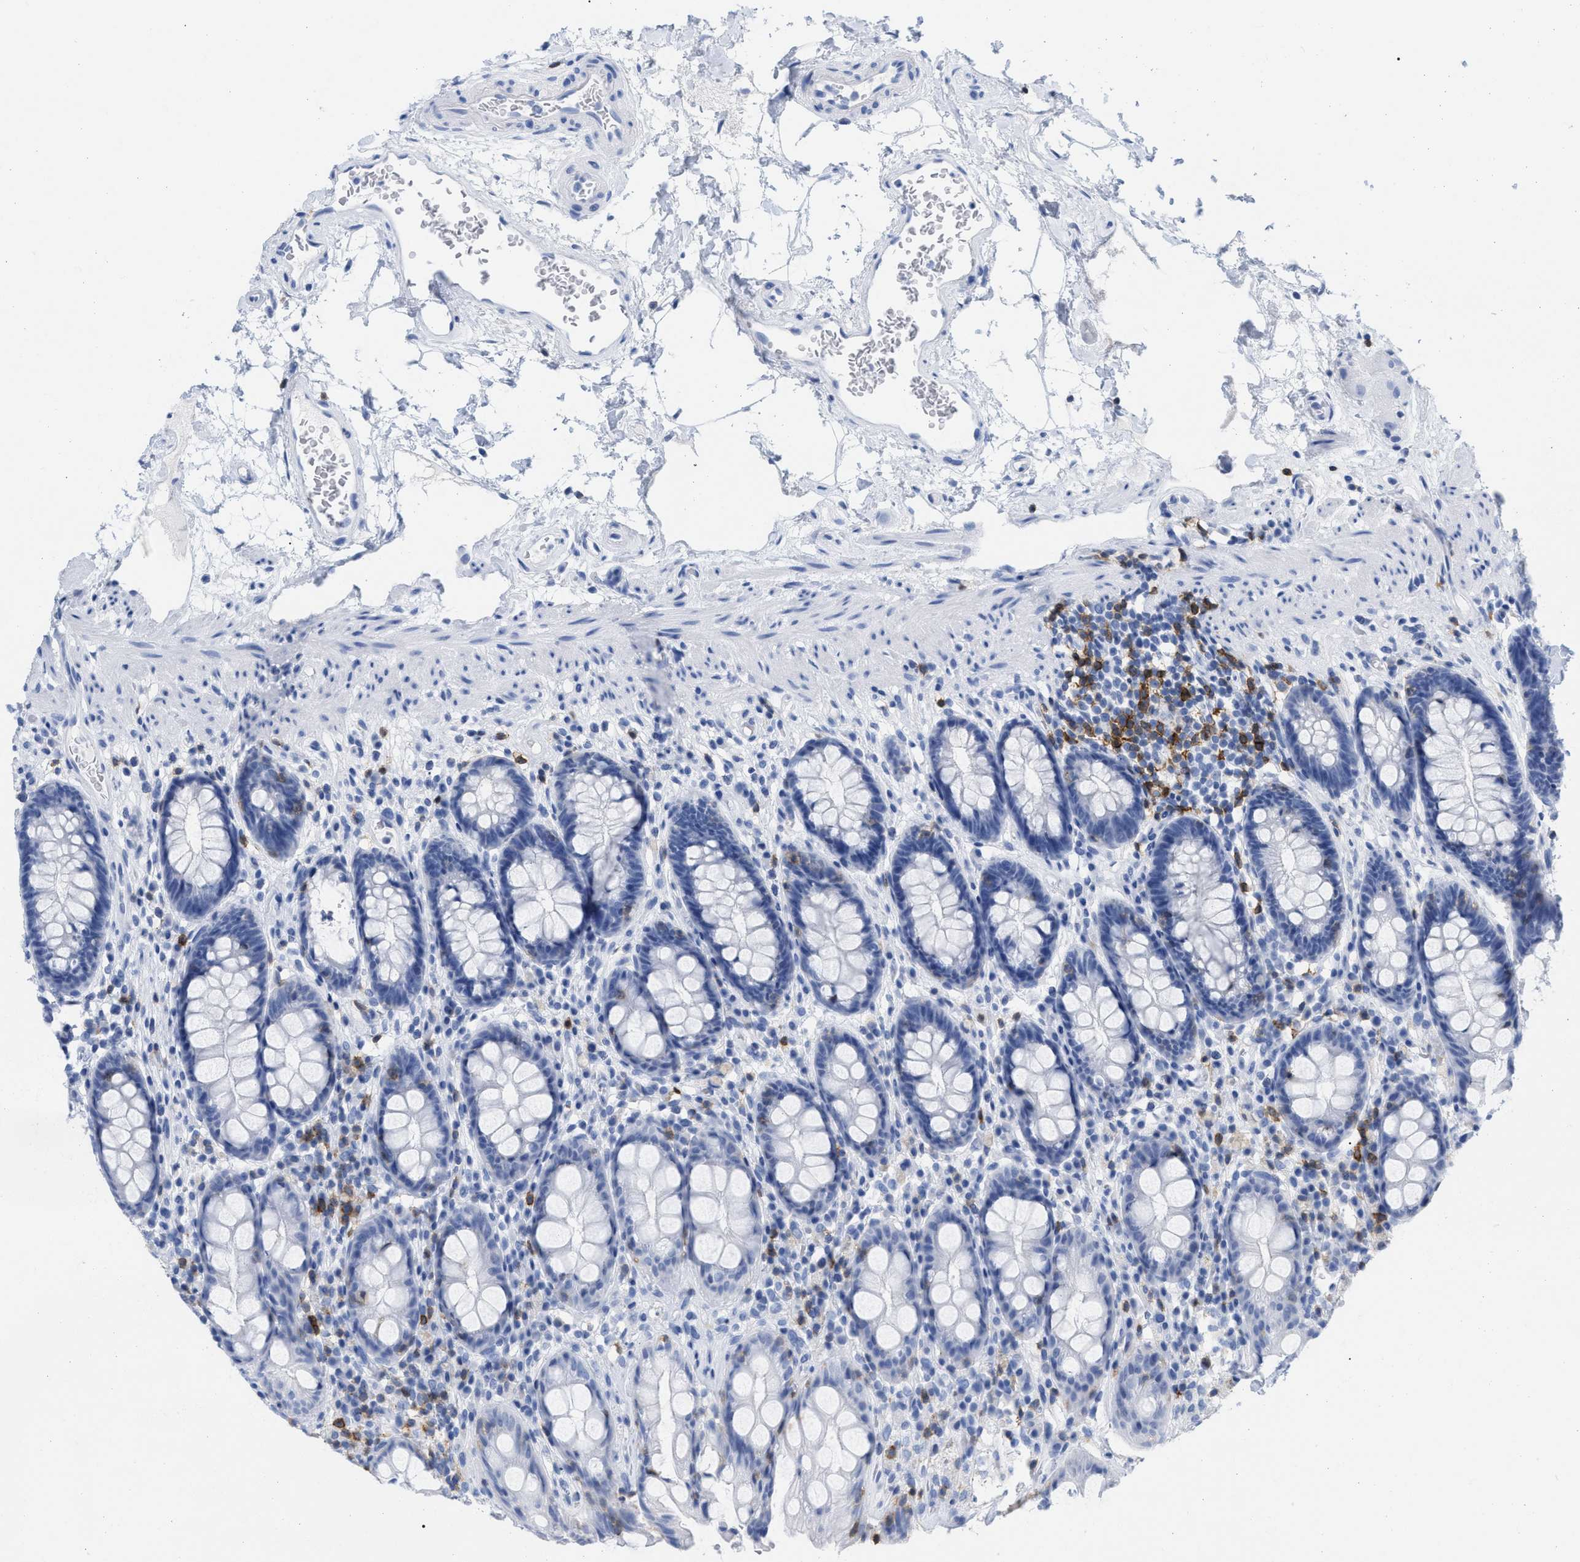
{"staining": {"intensity": "negative", "quantity": "none", "location": "none"}, "tissue": "rectum", "cell_type": "Glandular cells", "image_type": "normal", "snomed": [{"axis": "morphology", "description": "Normal tissue, NOS"}, {"axis": "topography", "description": "Rectum"}], "caption": "The image reveals no significant positivity in glandular cells of rectum.", "gene": "CD5", "patient": {"sex": "male", "age": 64}}